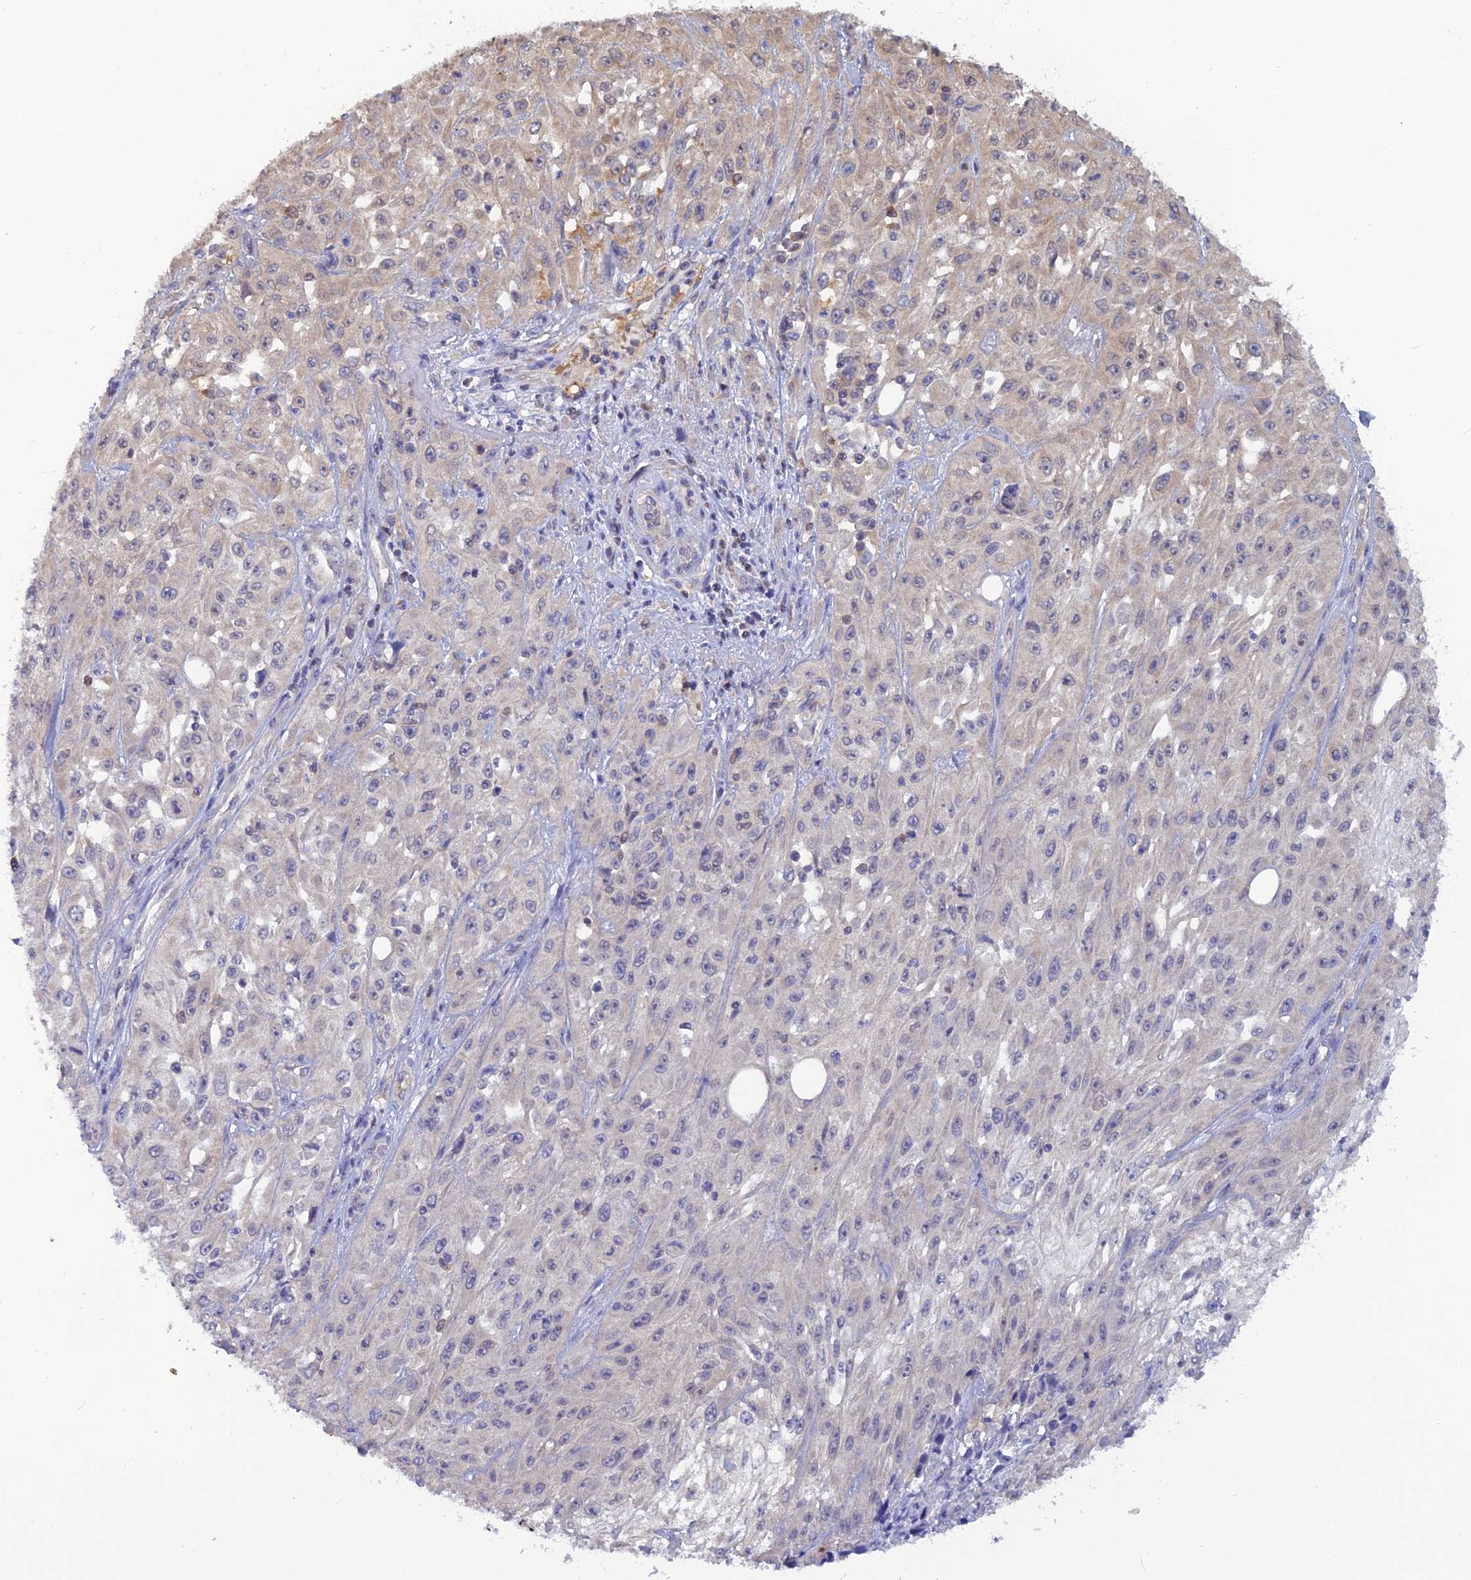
{"staining": {"intensity": "negative", "quantity": "none", "location": "none"}, "tissue": "skin cancer", "cell_type": "Tumor cells", "image_type": "cancer", "snomed": [{"axis": "morphology", "description": "Squamous cell carcinoma, NOS"}, {"axis": "morphology", "description": "Squamous cell carcinoma, metastatic, NOS"}, {"axis": "topography", "description": "Skin"}, {"axis": "topography", "description": "Lymph node"}], "caption": "Skin metastatic squamous cell carcinoma was stained to show a protein in brown. There is no significant positivity in tumor cells.", "gene": "HINT1", "patient": {"sex": "male", "age": 75}}